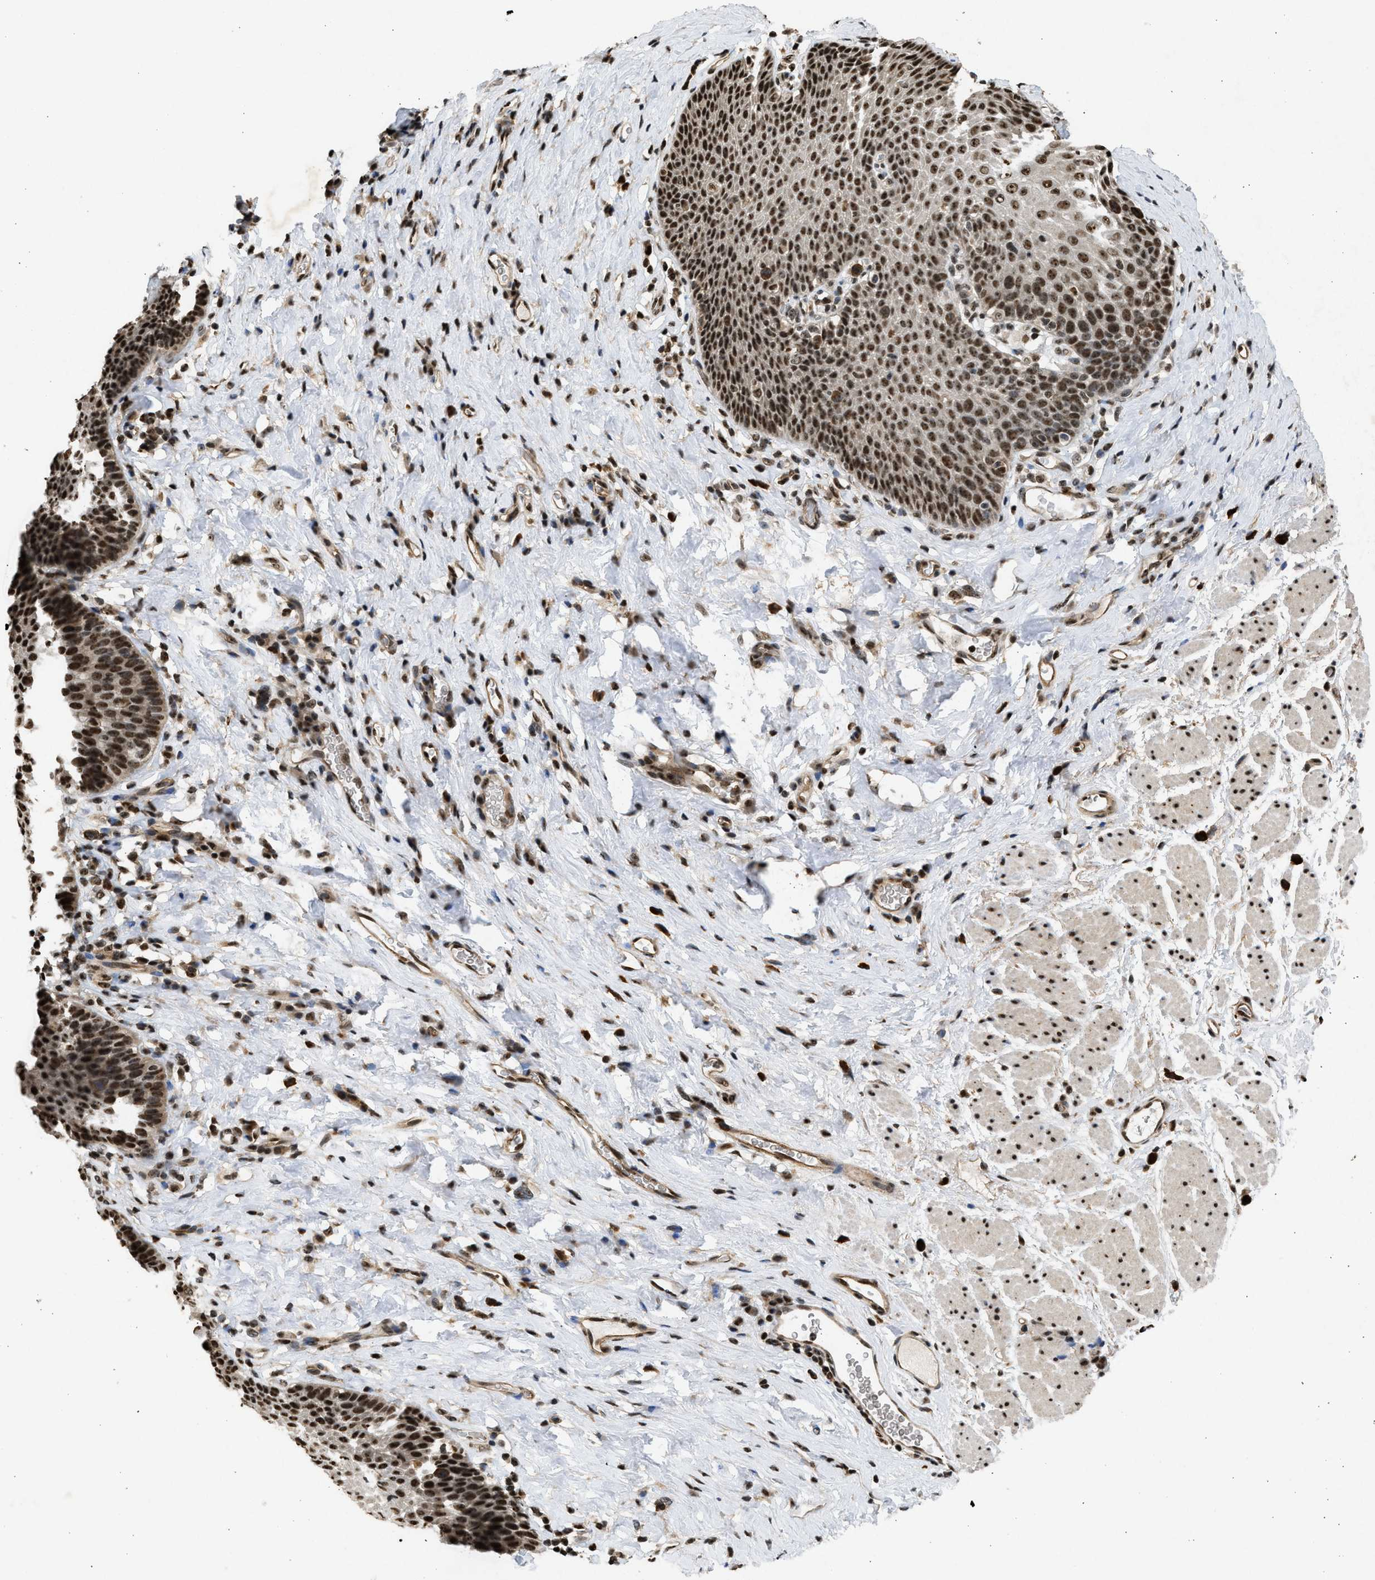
{"staining": {"intensity": "strong", "quantity": ">75%", "location": "nuclear"}, "tissue": "esophagus", "cell_type": "Squamous epithelial cells", "image_type": "normal", "snomed": [{"axis": "morphology", "description": "Normal tissue, NOS"}, {"axis": "topography", "description": "Esophagus"}], "caption": "An IHC photomicrograph of benign tissue is shown. Protein staining in brown shows strong nuclear positivity in esophagus within squamous epithelial cells. Using DAB (brown) and hematoxylin (blue) stains, captured at high magnification using brightfield microscopy.", "gene": "TFDP2", "patient": {"sex": "female", "age": 61}}